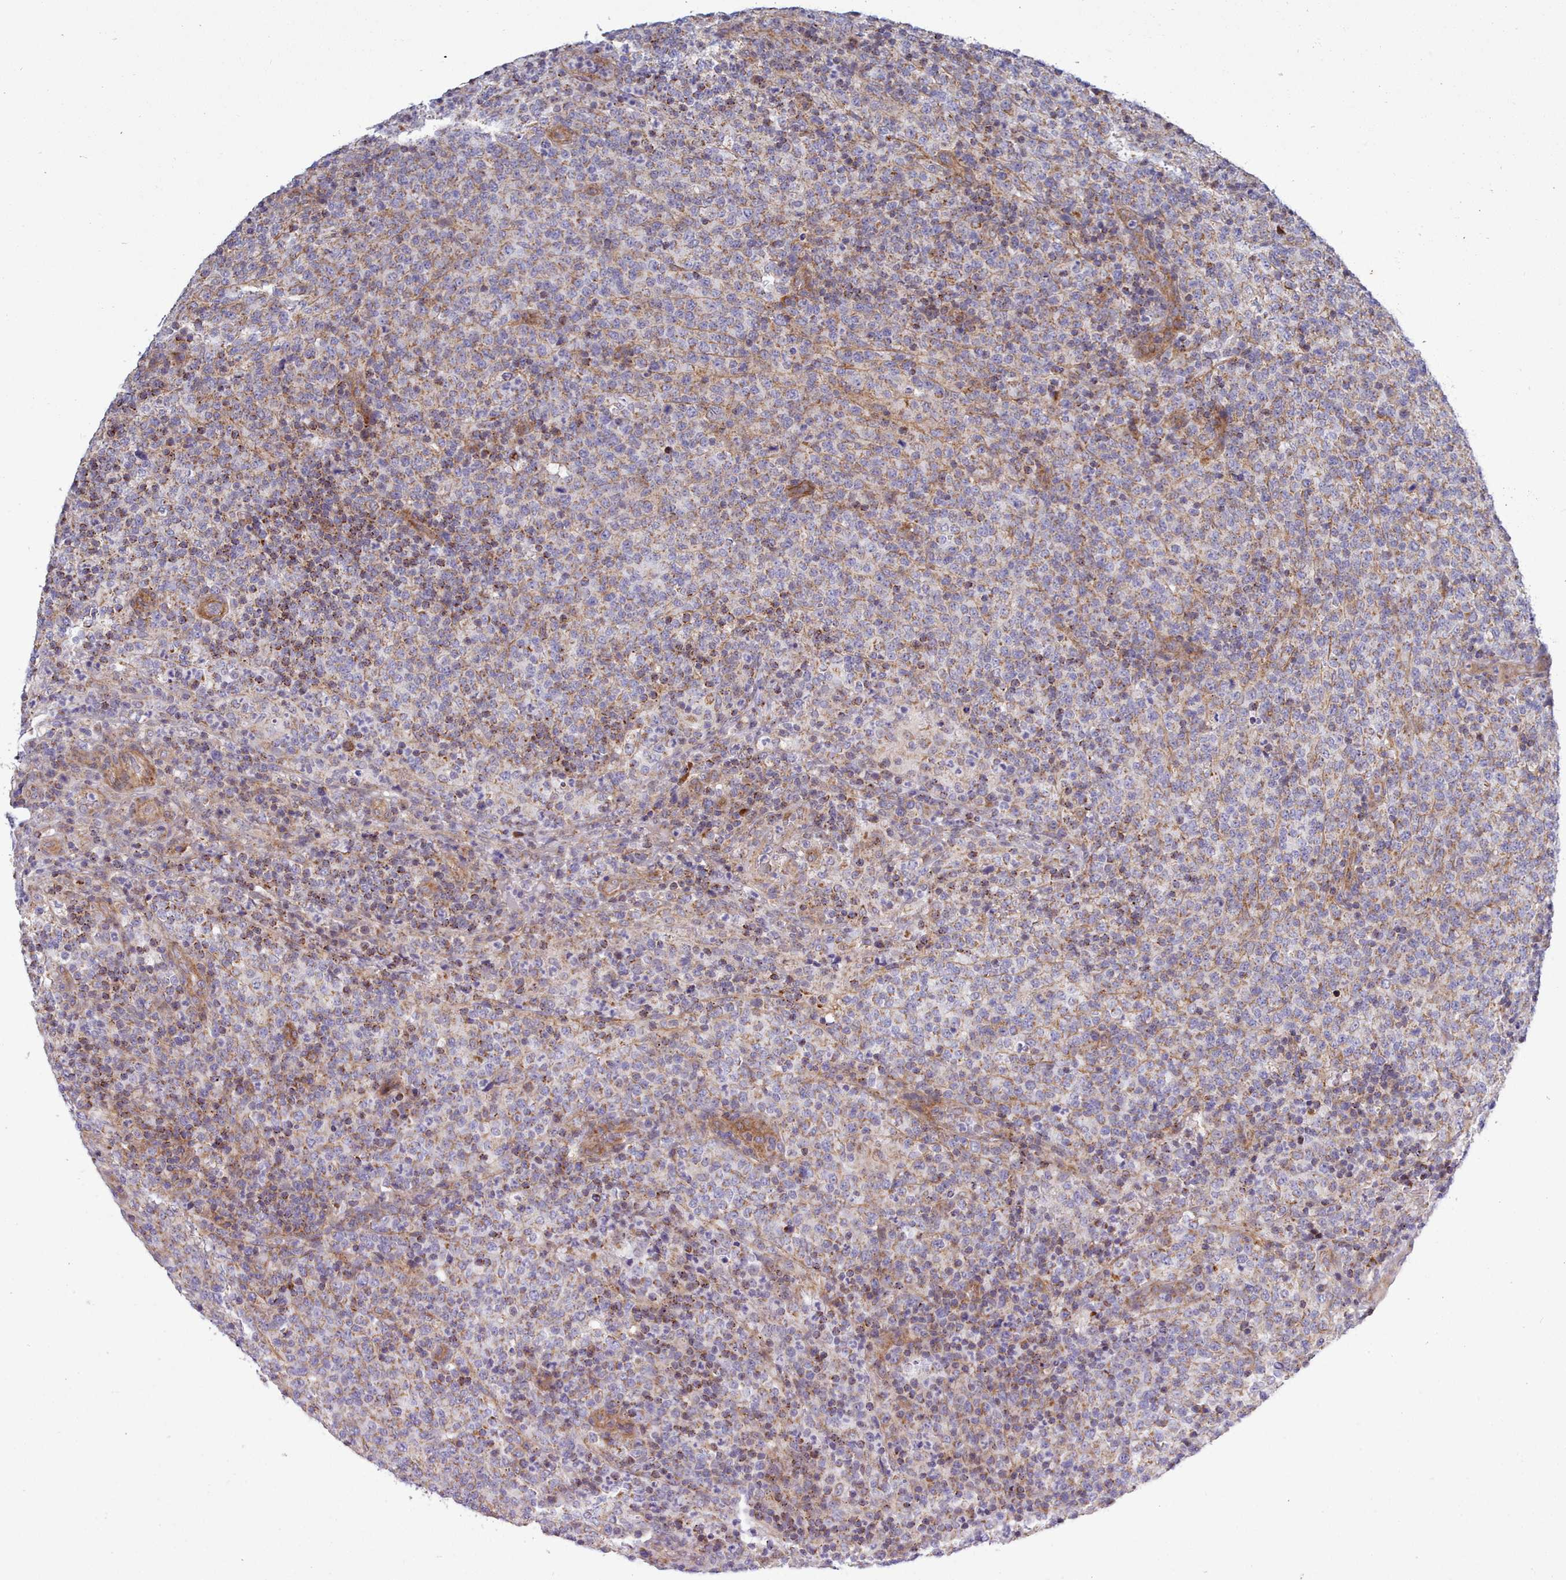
{"staining": {"intensity": "moderate", "quantity": "<25%", "location": "cytoplasmic/membranous"}, "tissue": "lymphoma", "cell_type": "Tumor cells", "image_type": "cancer", "snomed": [{"axis": "morphology", "description": "Malignant lymphoma, non-Hodgkin's type, High grade"}, {"axis": "topography", "description": "Lymph node"}], "caption": "This photomicrograph demonstrates malignant lymphoma, non-Hodgkin's type (high-grade) stained with immunohistochemistry (IHC) to label a protein in brown. The cytoplasmic/membranous of tumor cells show moderate positivity for the protein. Nuclei are counter-stained blue.", "gene": "MRPL21", "patient": {"sex": "male", "age": 54}}